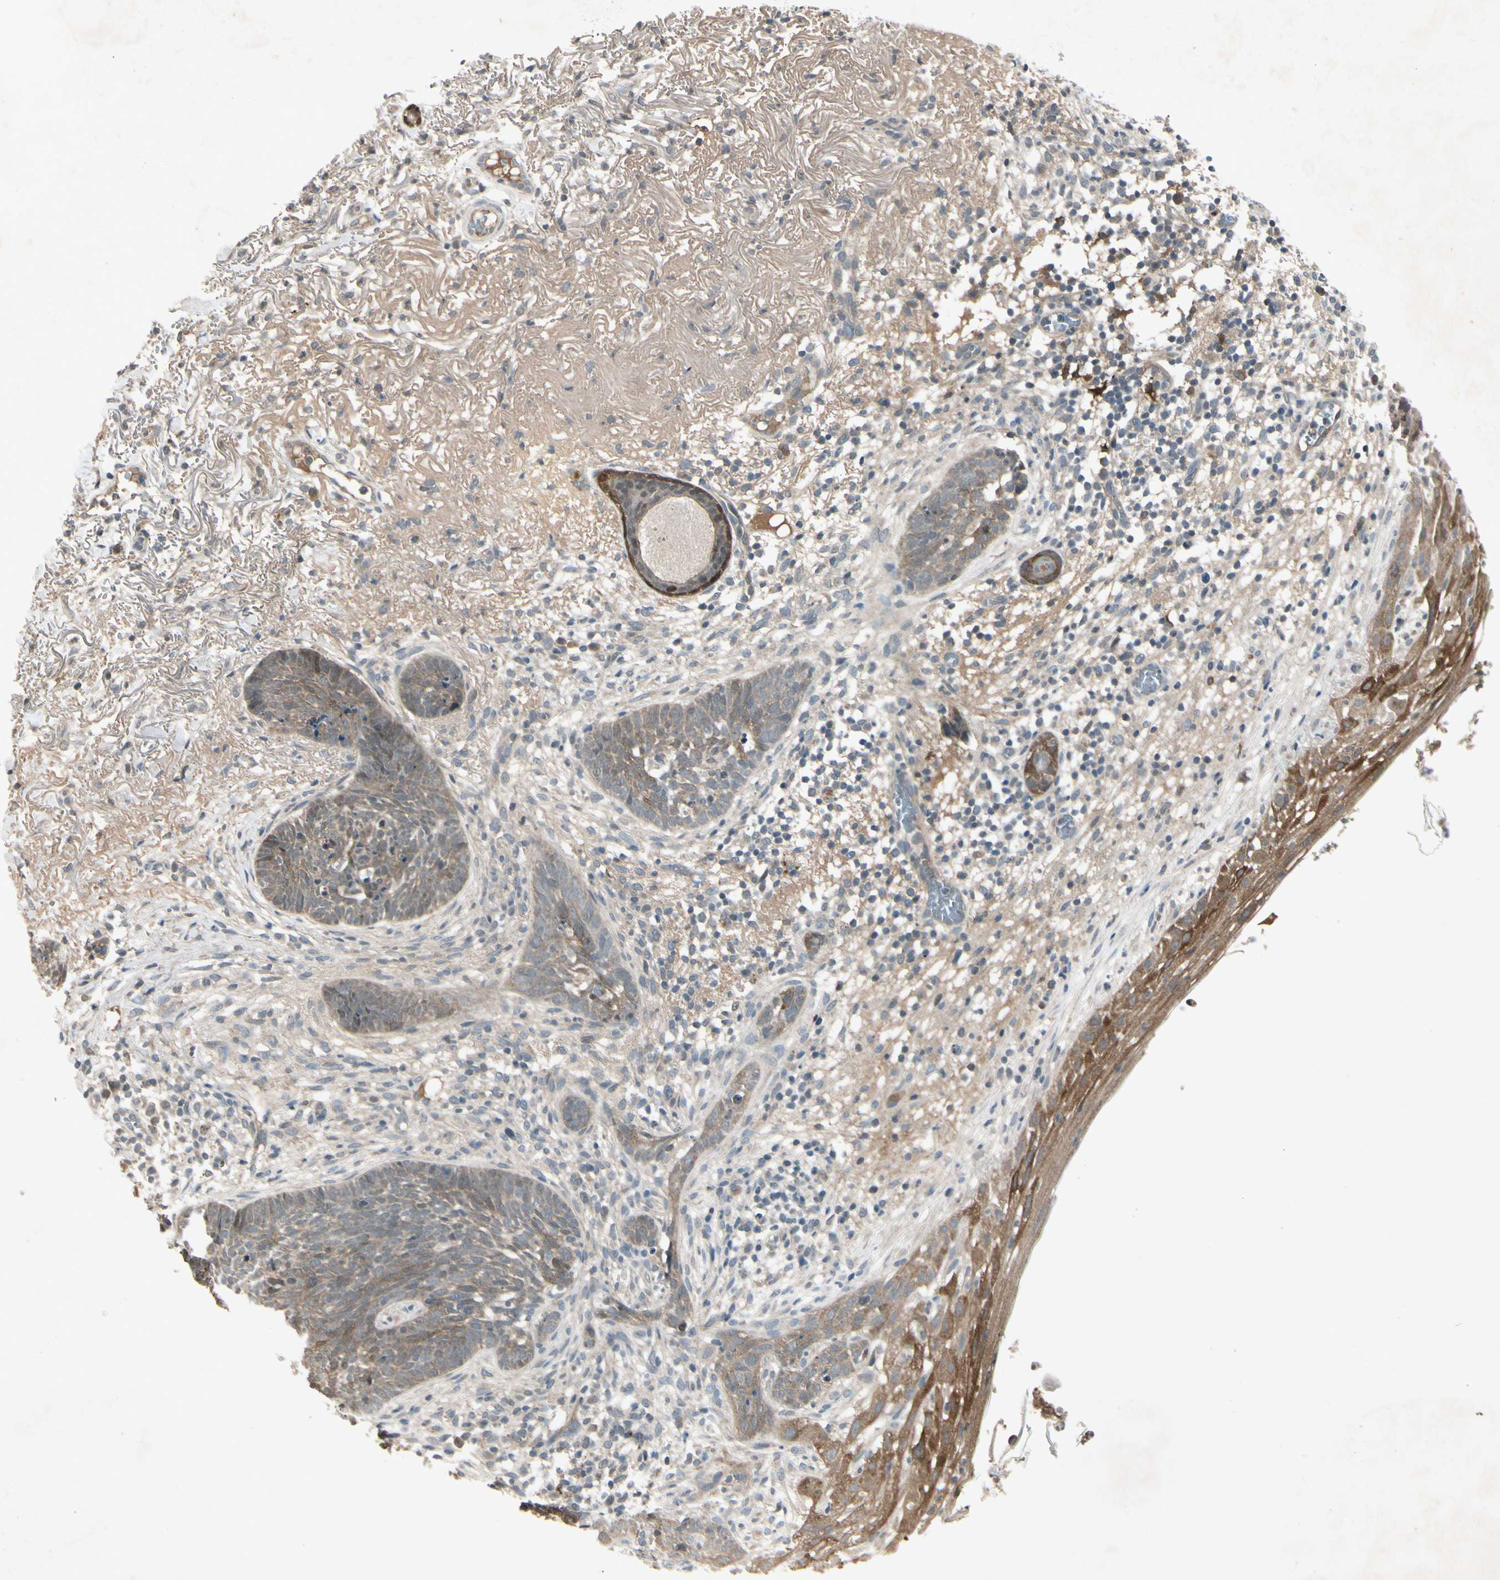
{"staining": {"intensity": "moderate", "quantity": ">75%", "location": "cytoplasmic/membranous"}, "tissue": "skin cancer", "cell_type": "Tumor cells", "image_type": "cancer", "snomed": [{"axis": "morphology", "description": "Basal cell carcinoma"}, {"axis": "topography", "description": "Skin"}], "caption": "Protein staining demonstrates moderate cytoplasmic/membranous positivity in approximately >75% of tumor cells in skin cancer.", "gene": "FHDC1", "patient": {"sex": "female", "age": 70}}